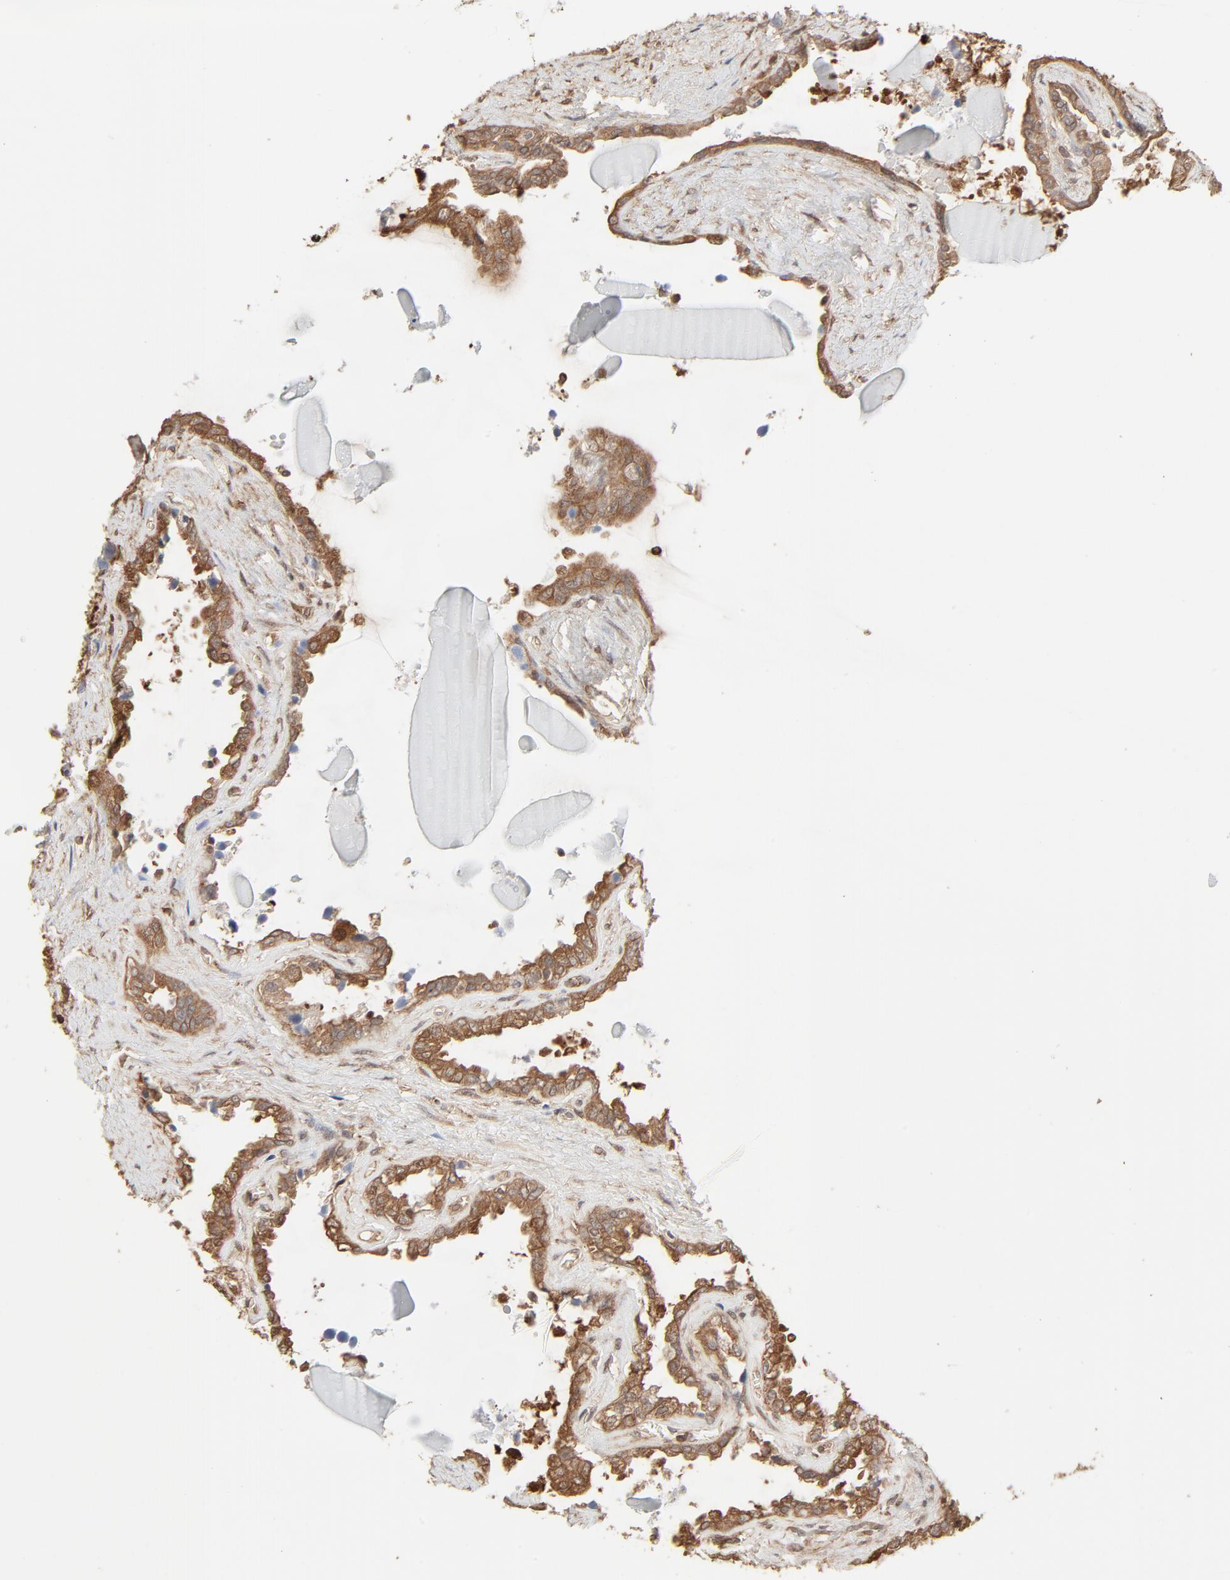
{"staining": {"intensity": "moderate", "quantity": ">75%", "location": "cytoplasmic/membranous,nuclear"}, "tissue": "seminal vesicle", "cell_type": "Glandular cells", "image_type": "normal", "snomed": [{"axis": "morphology", "description": "Normal tissue, NOS"}, {"axis": "morphology", "description": "Inflammation, NOS"}, {"axis": "topography", "description": "Urinary bladder"}, {"axis": "topography", "description": "Prostate"}, {"axis": "topography", "description": "Seminal veicle"}], "caption": "Glandular cells show medium levels of moderate cytoplasmic/membranous,nuclear expression in approximately >75% of cells in normal human seminal vesicle.", "gene": "PPP2CA", "patient": {"sex": "male", "age": 82}}